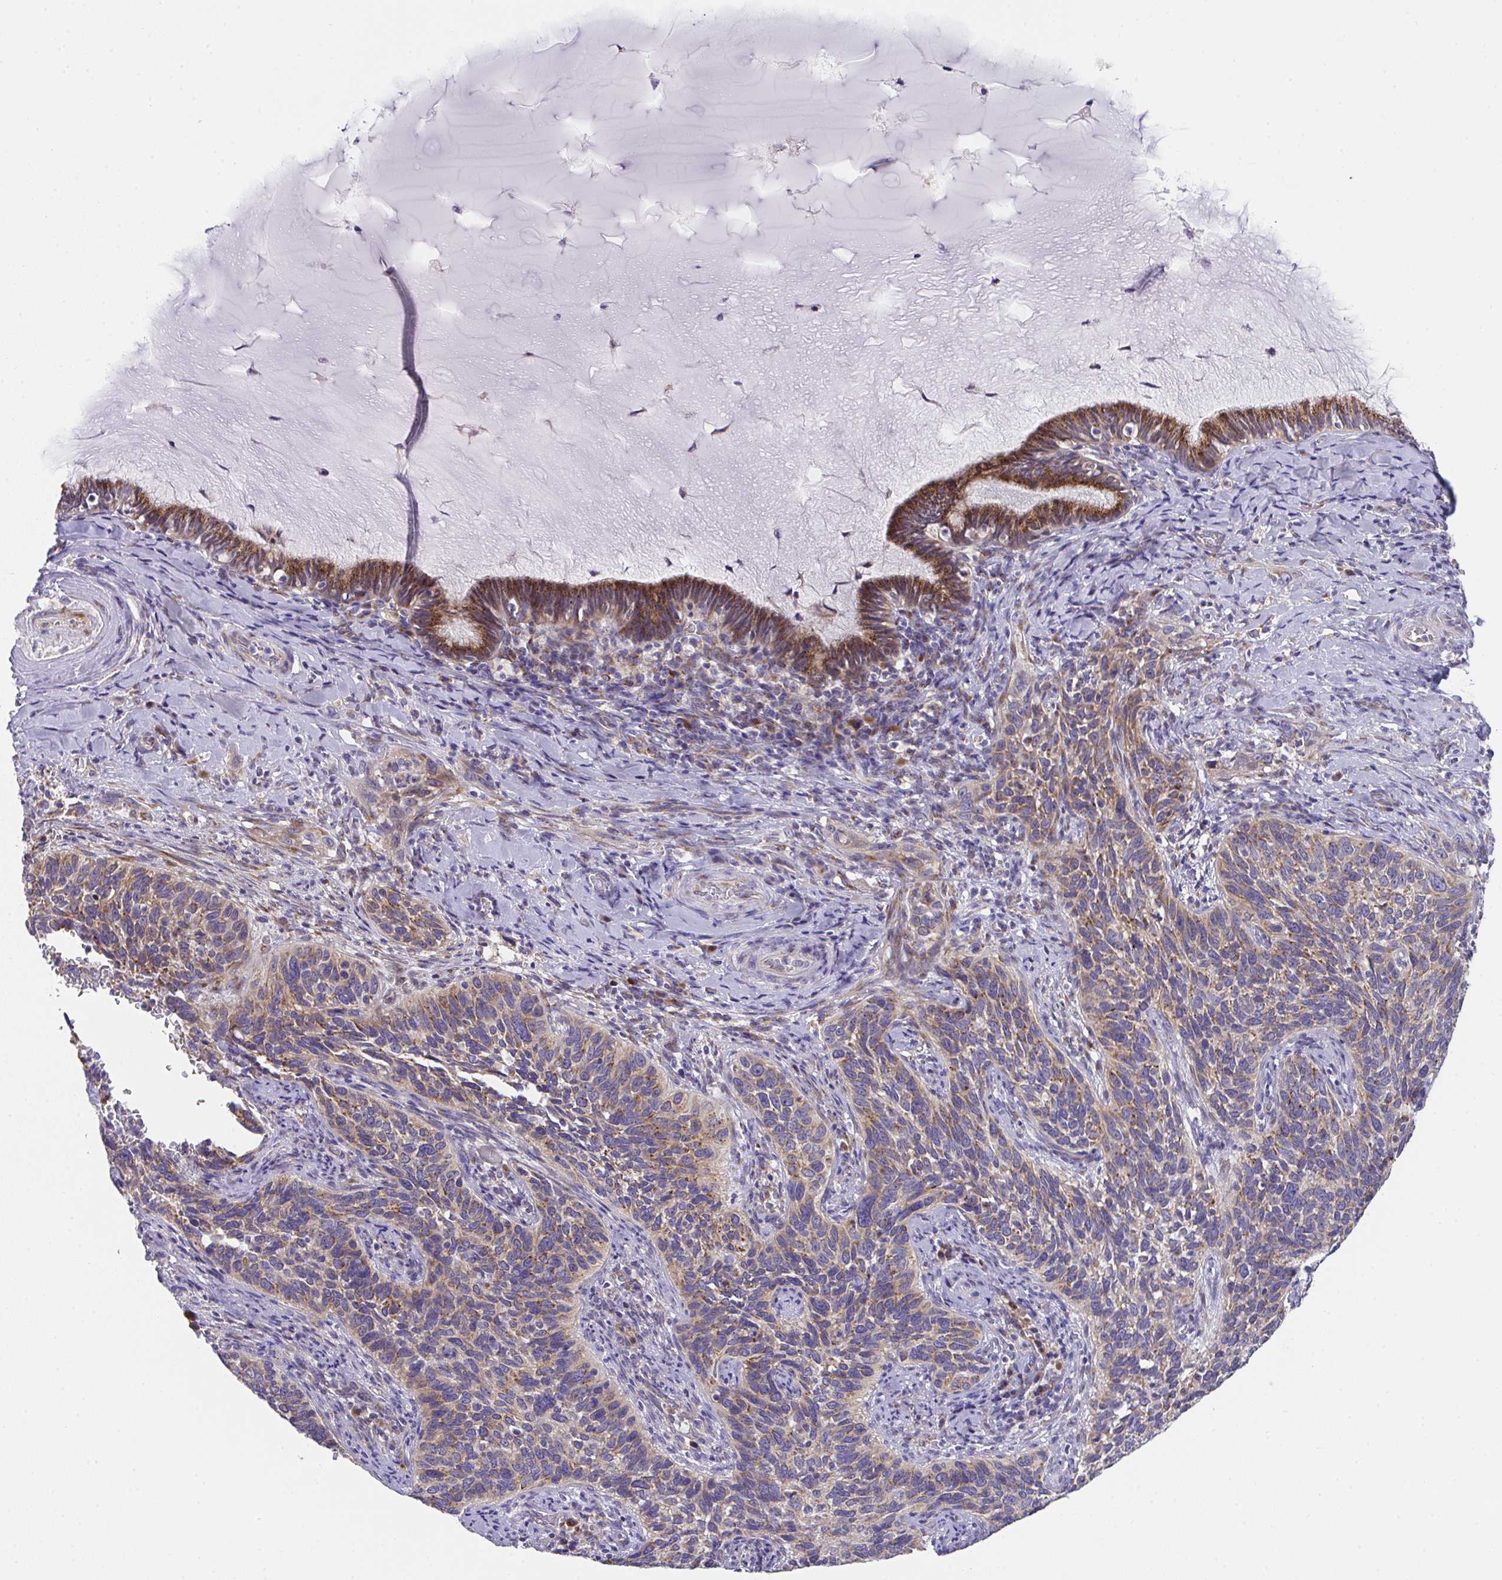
{"staining": {"intensity": "weak", "quantity": "25%-75%", "location": "cytoplasmic/membranous"}, "tissue": "cervical cancer", "cell_type": "Tumor cells", "image_type": "cancer", "snomed": [{"axis": "morphology", "description": "Squamous cell carcinoma, NOS"}, {"axis": "topography", "description": "Cervix"}], "caption": "The image demonstrates immunohistochemical staining of cervical cancer. There is weak cytoplasmic/membranous staining is appreciated in approximately 25%-75% of tumor cells.", "gene": "MIA3", "patient": {"sex": "female", "age": 51}}